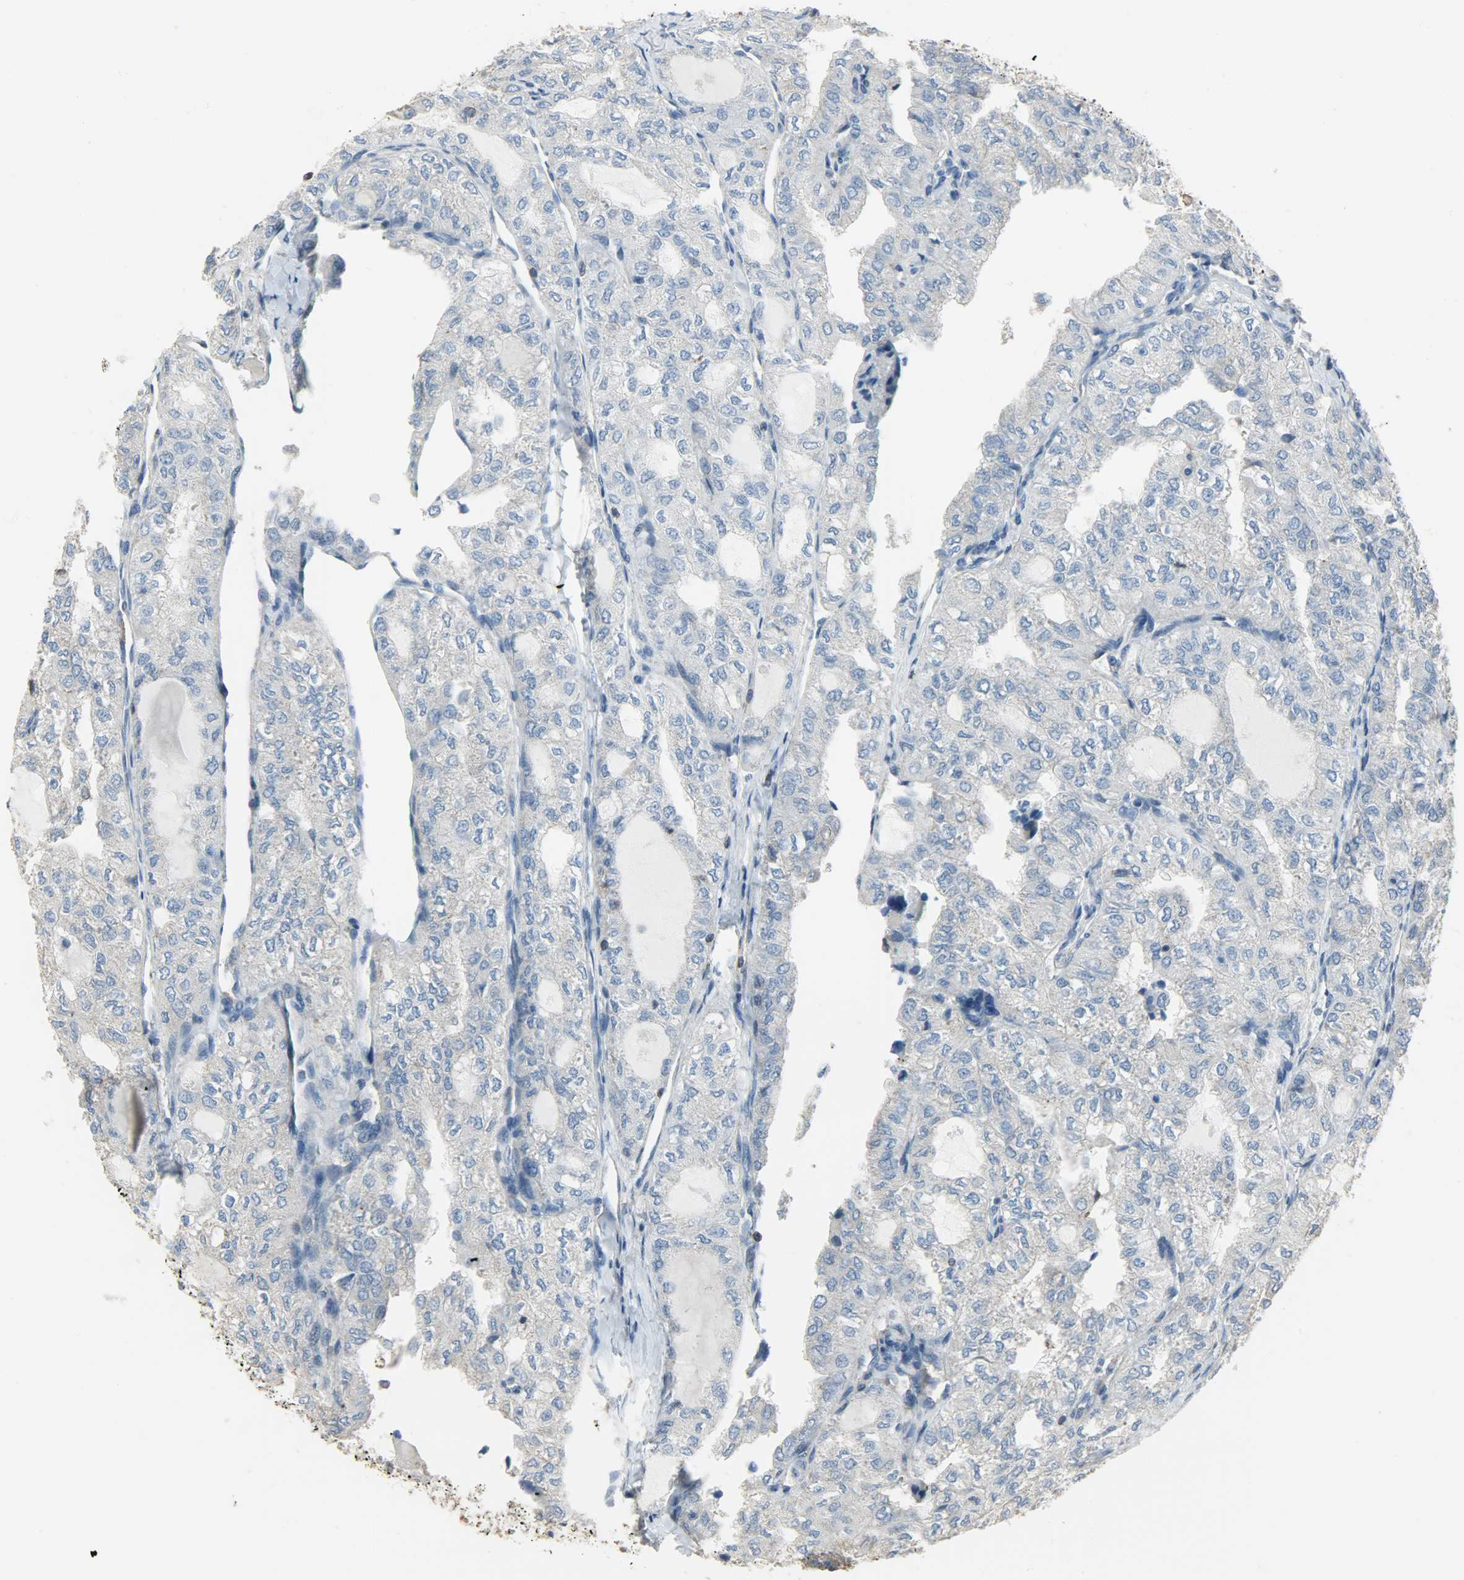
{"staining": {"intensity": "weak", "quantity": ">75%", "location": "cytoplasmic/membranous"}, "tissue": "thyroid cancer", "cell_type": "Tumor cells", "image_type": "cancer", "snomed": [{"axis": "morphology", "description": "Follicular adenoma carcinoma, NOS"}, {"axis": "topography", "description": "Thyroid gland"}], "caption": "Follicular adenoma carcinoma (thyroid) stained with IHC reveals weak cytoplasmic/membranous staining in about >75% of tumor cells.", "gene": "DNAJA4", "patient": {"sex": "male", "age": 75}}